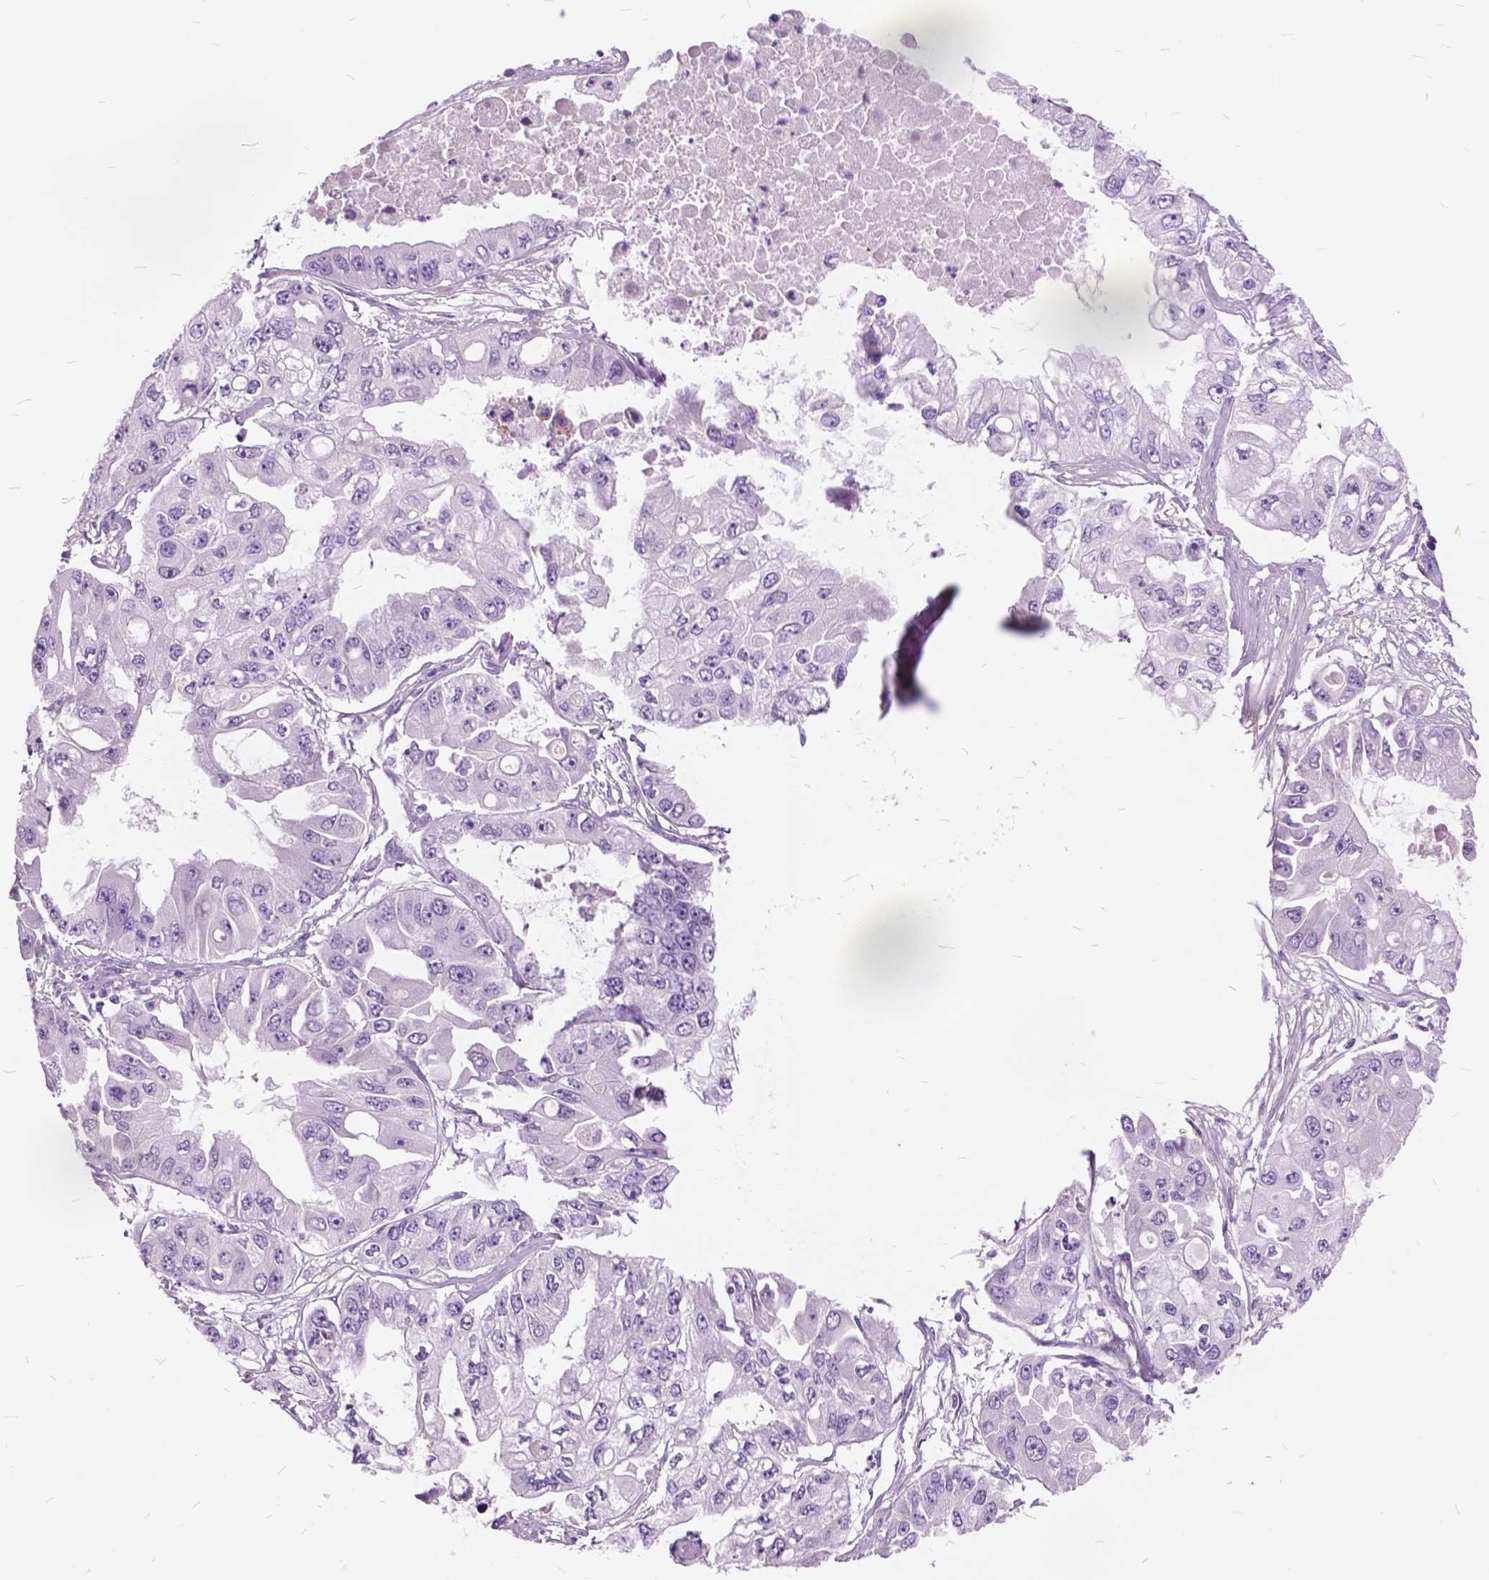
{"staining": {"intensity": "negative", "quantity": "none", "location": "none"}, "tissue": "ovarian cancer", "cell_type": "Tumor cells", "image_type": "cancer", "snomed": [{"axis": "morphology", "description": "Cystadenocarcinoma, serous, NOS"}, {"axis": "topography", "description": "Ovary"}], "caption": "High magnification brightfield microscopy of serous cystadenocarcinoma (ovarian) stained with DAB (3,3'-diaminobenzidine) (brown) and counterstained with hematoxylin (blue): tumor cells show no significant positivity.", "gene": "GDF9", "patient": {"sex": "female", "age": 56}}